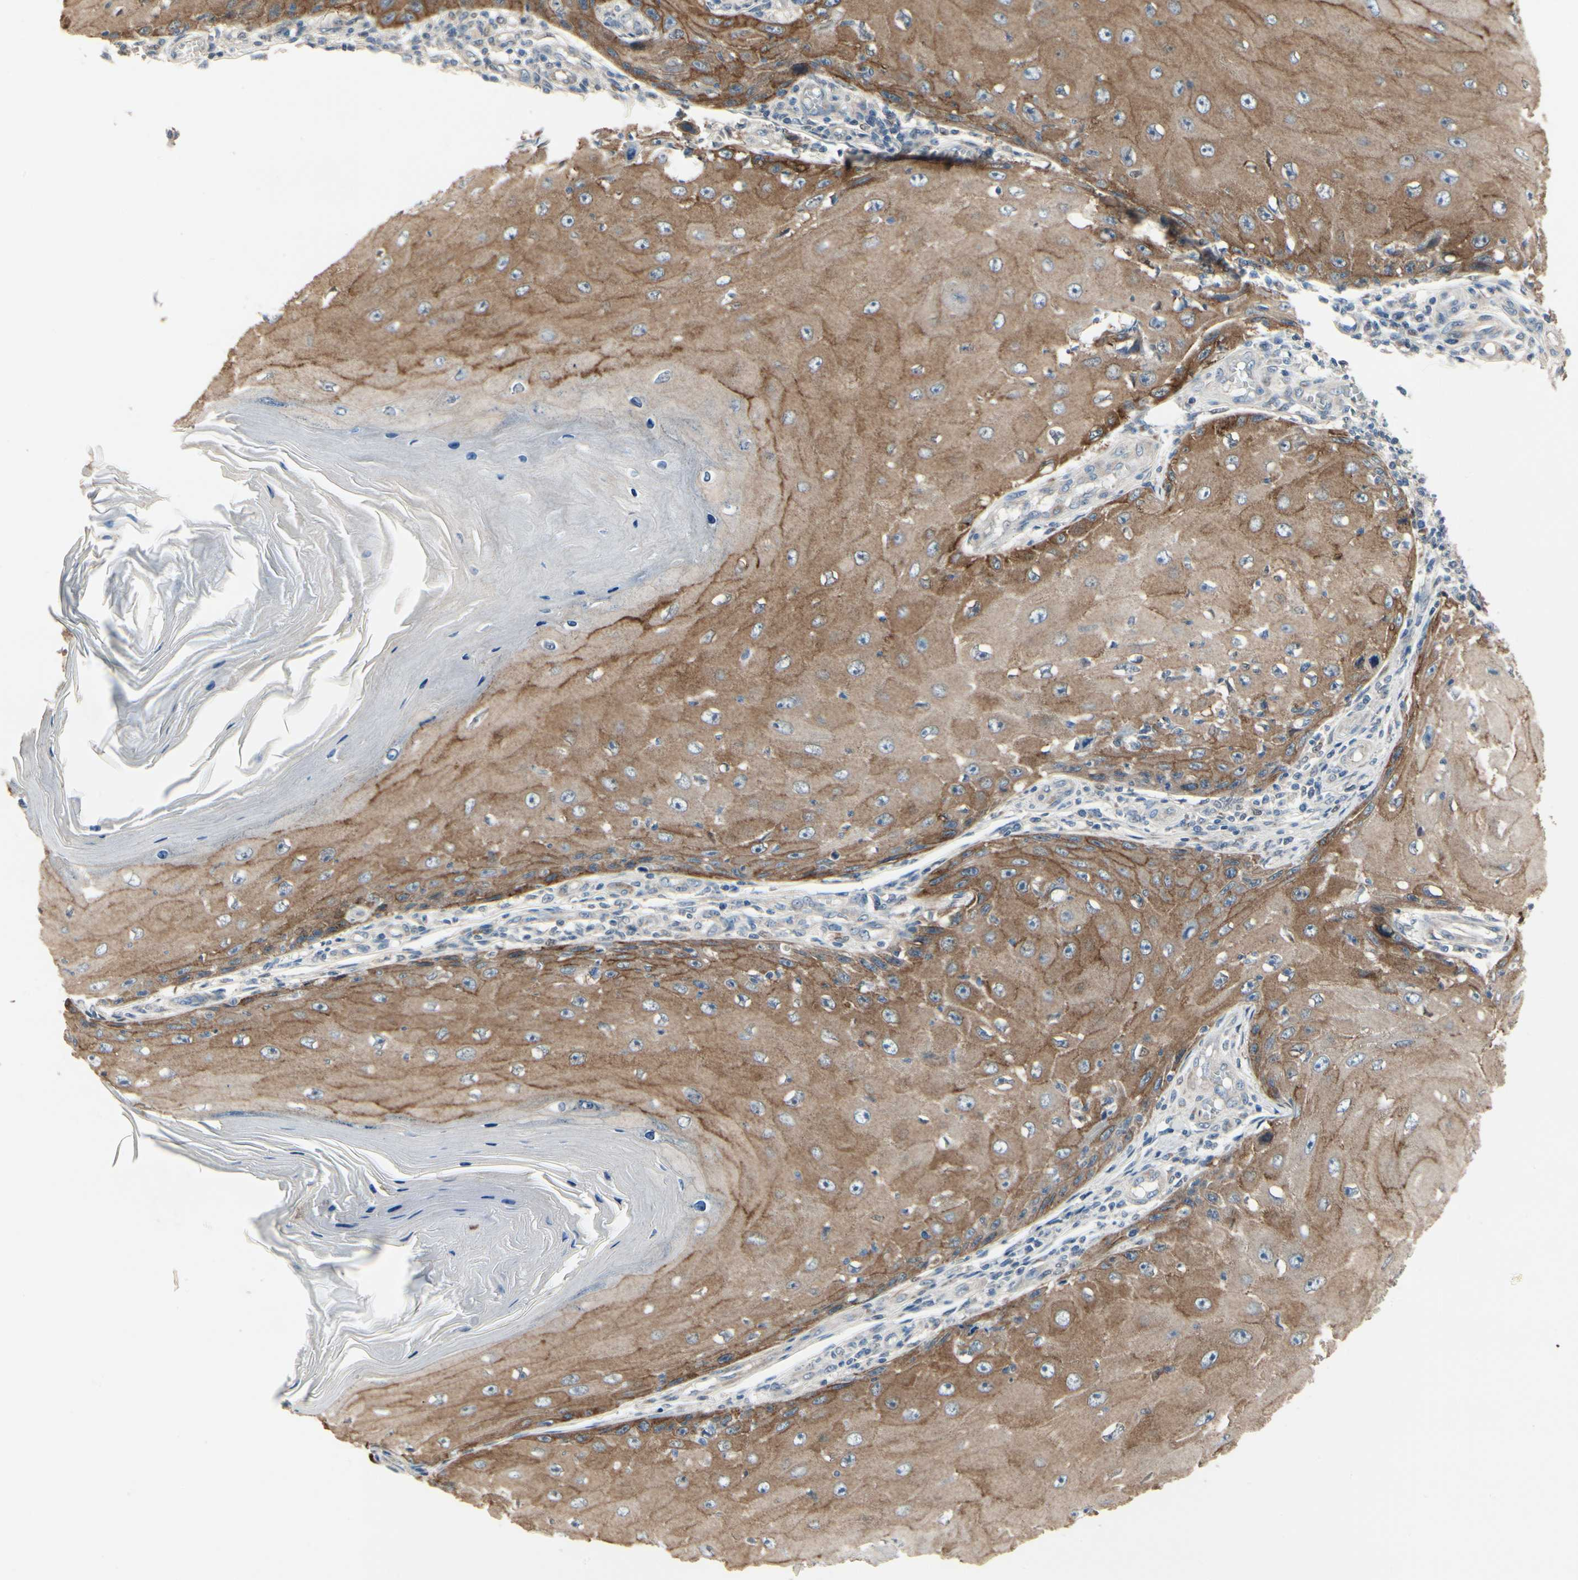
{"staining": {"intensity": "moderate", "quantity": ">75%", "location": "cytoplasmic/membranous"}, "tissue": "skin cancer", "cell_type": "Tumor cells", "image_type": "cancer", "snomed": [{"axis": "morphology", "description": "Squamous cell carcinoma, NOS"}, {"axis": "topography", "description": "Skin"}], "caption": "Brown immunohistochemical staining in human squamous cell carcinoma (skin) demonstrates moderate cytoplasmic/membranous positivity in about >75% of tumor cells.", "gene": "CGREF1", "patient": {"sex": "female", "age": 73}}